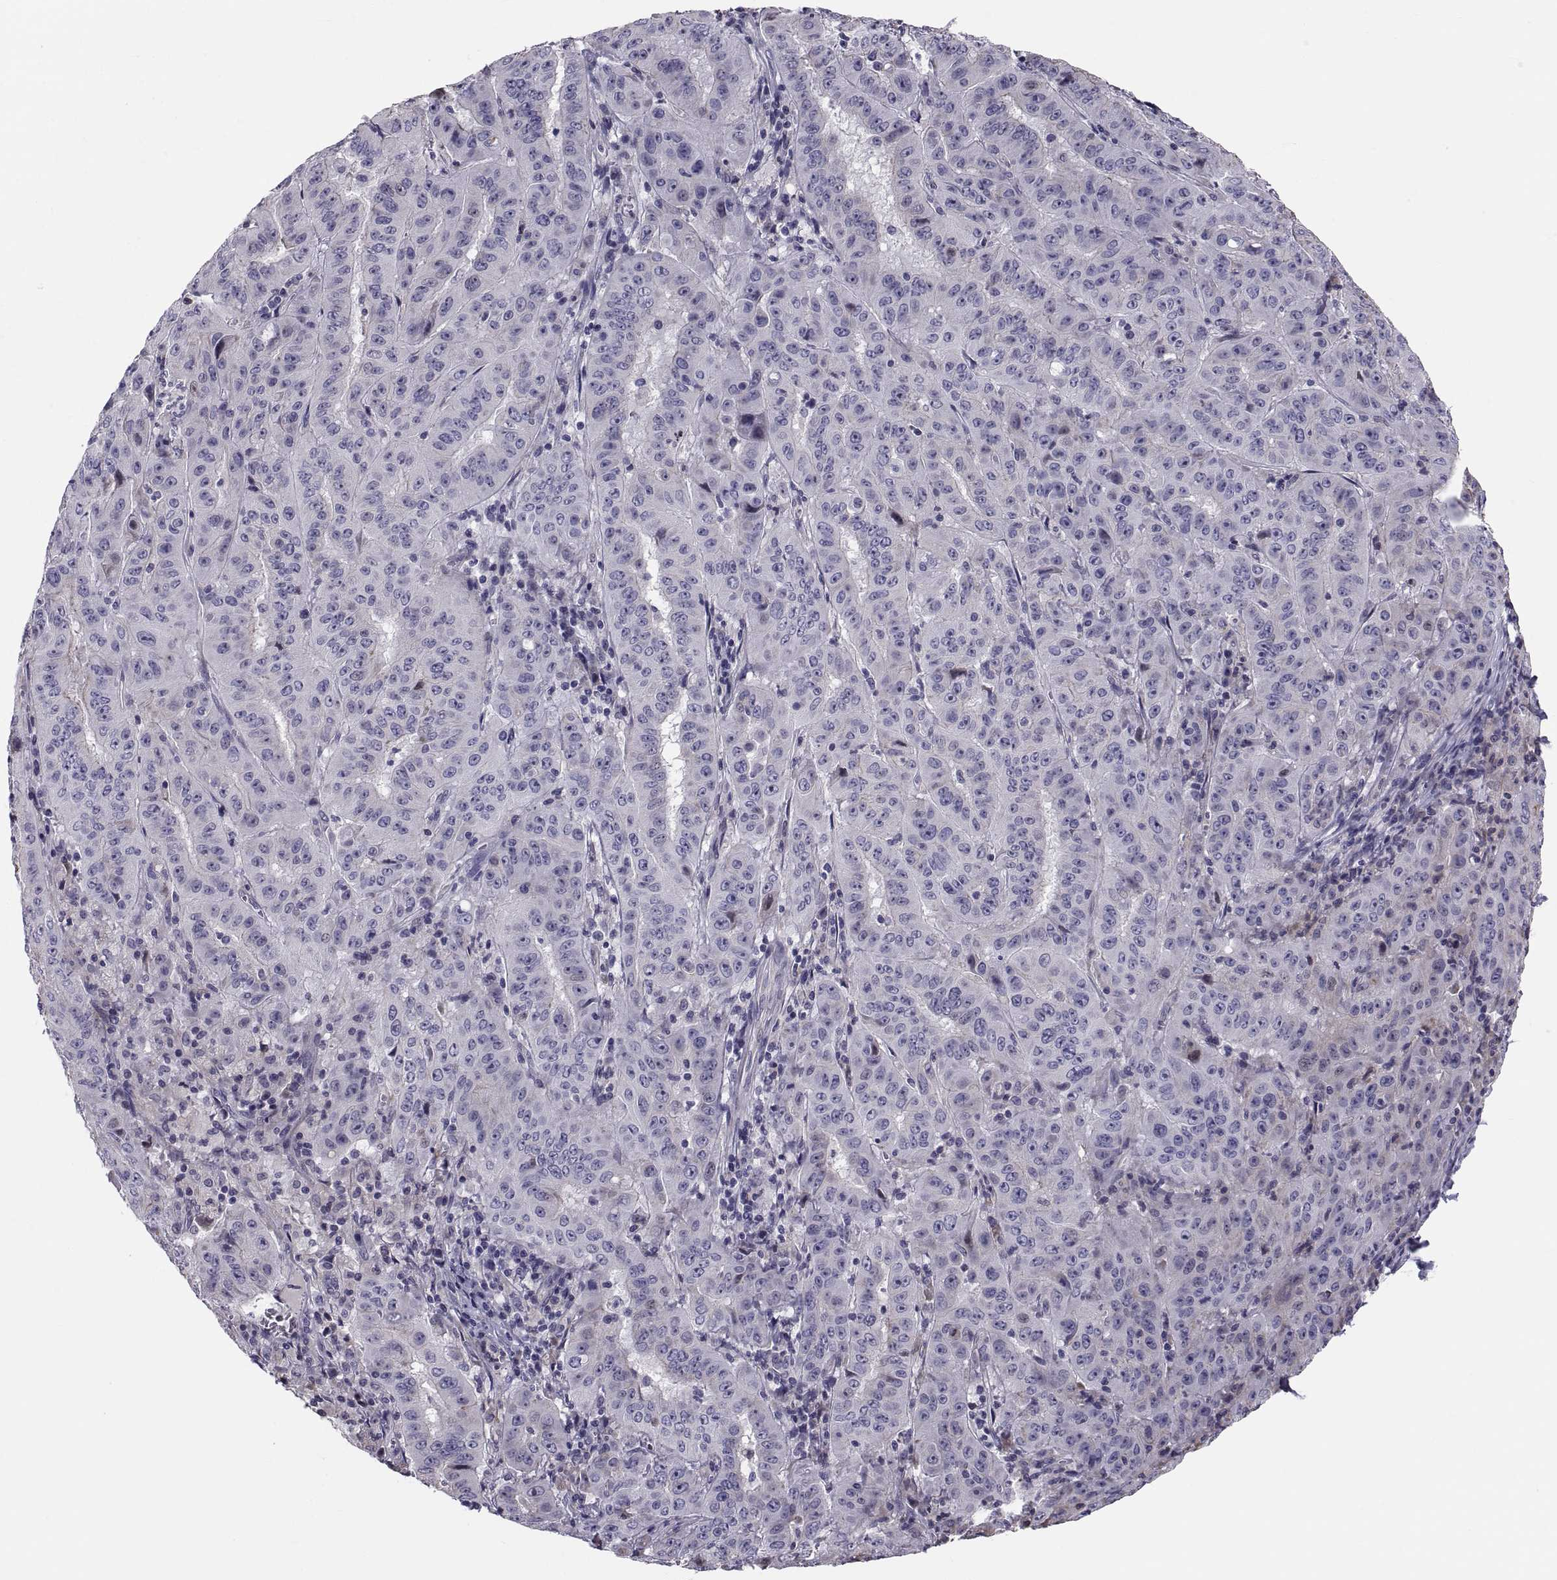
{"staining": {"intensity": "weak", "quantity": "<25%", "location": "cytoplasmic/membranous"}, "tissue": "pancreatic cancer", "cell_type": "Tumor cells", "image_type": "cancer", "snomed": [{"axis": "morphology", "description": "Adenocarcinoma, NOS"}, {"axis": "topography", "description": "Pancreas"}], "caption": "High power microscopy image of an immunohistochemistry (IHC) histopathology image of adenocarcinoma (pancreatic), revealing no significant positivity in tumor cells.", "gene": "ANO1", "patient": {"sex": "male", "age": 63}}